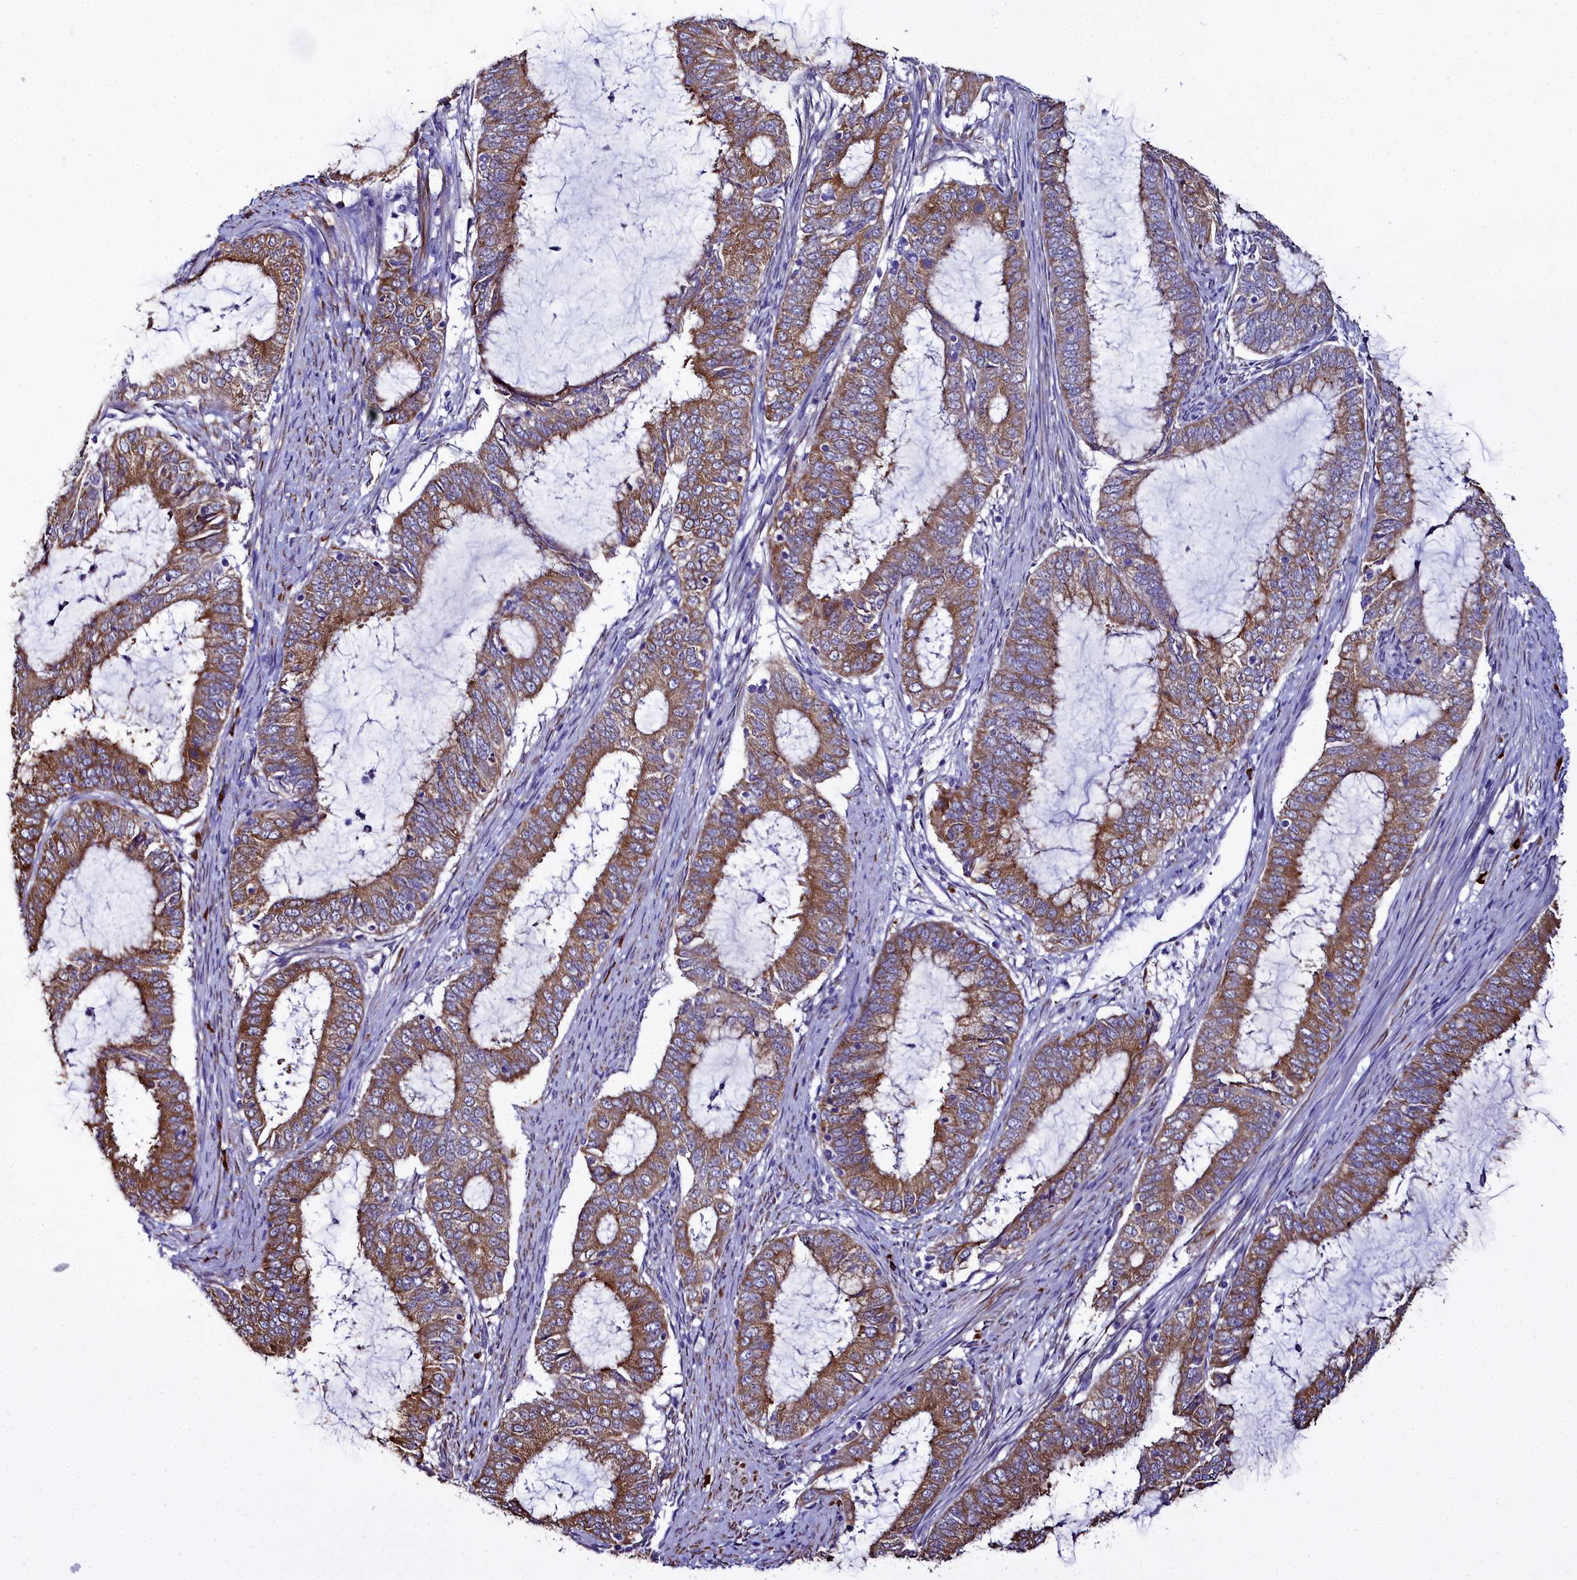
{"staining": {"intensity": "moderate", "quantity": ">75%", "location": "cytoplasmic/membranous"}, "tissue": "endometrial cancer", "cell_type": "Tumor cells", "image_type": "cancer", "snomed": [{"axis": "morphology", "description": "Adenocarcinoma, NOS"}, {"axis": "topography", "description": "Endometrium"}], "caption": "Immunohistochemical staining of human endometrial adenocarcinoma demonstrates medium levels of moderate cytoplasmic/membranous protein staining in approximately >75% of tumor cells.", "gene": "TXNDC5", "patient": {"sex": "female", "age": 51}}